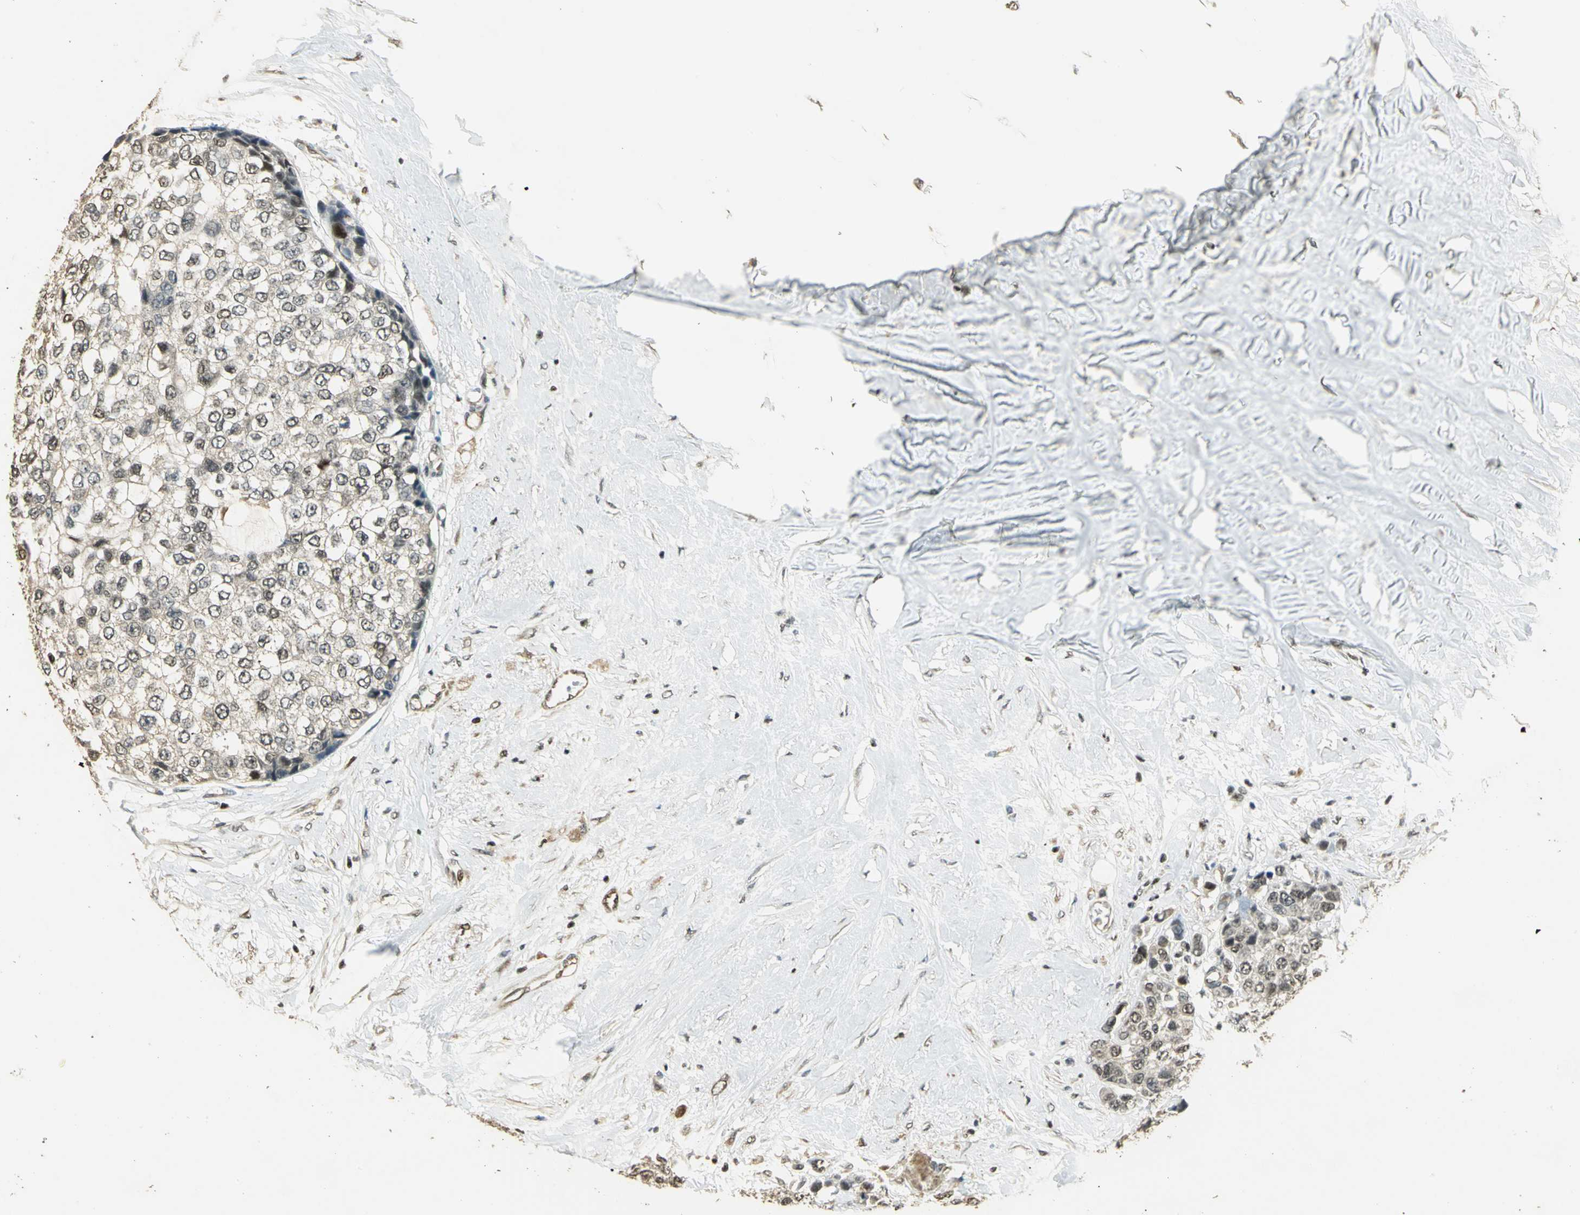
{"staining": {"intensity": "moderate", "quantity": ">75%", "location": "cytoplasmic/membranous,nuclear"}, "tissue": "breast cancer", "cell_type": "Tumor cells", "image_type": "cancer", "snomed": [{"axis": "morphology", "description": "Duct carcinoma"}, {"axis": "topography", "description": "Breast"}], "caption": "Invasive ductal carcinoma (breast) stained with IHC demonstrates moderate cytoplasmic/membranous and nuclear staining in about >75% of tumor cells. (Brightfield microscopy of DAB IHC at high magnification).", "gene": "ELF1", "patient": {"sex": "female", "age": 51}}